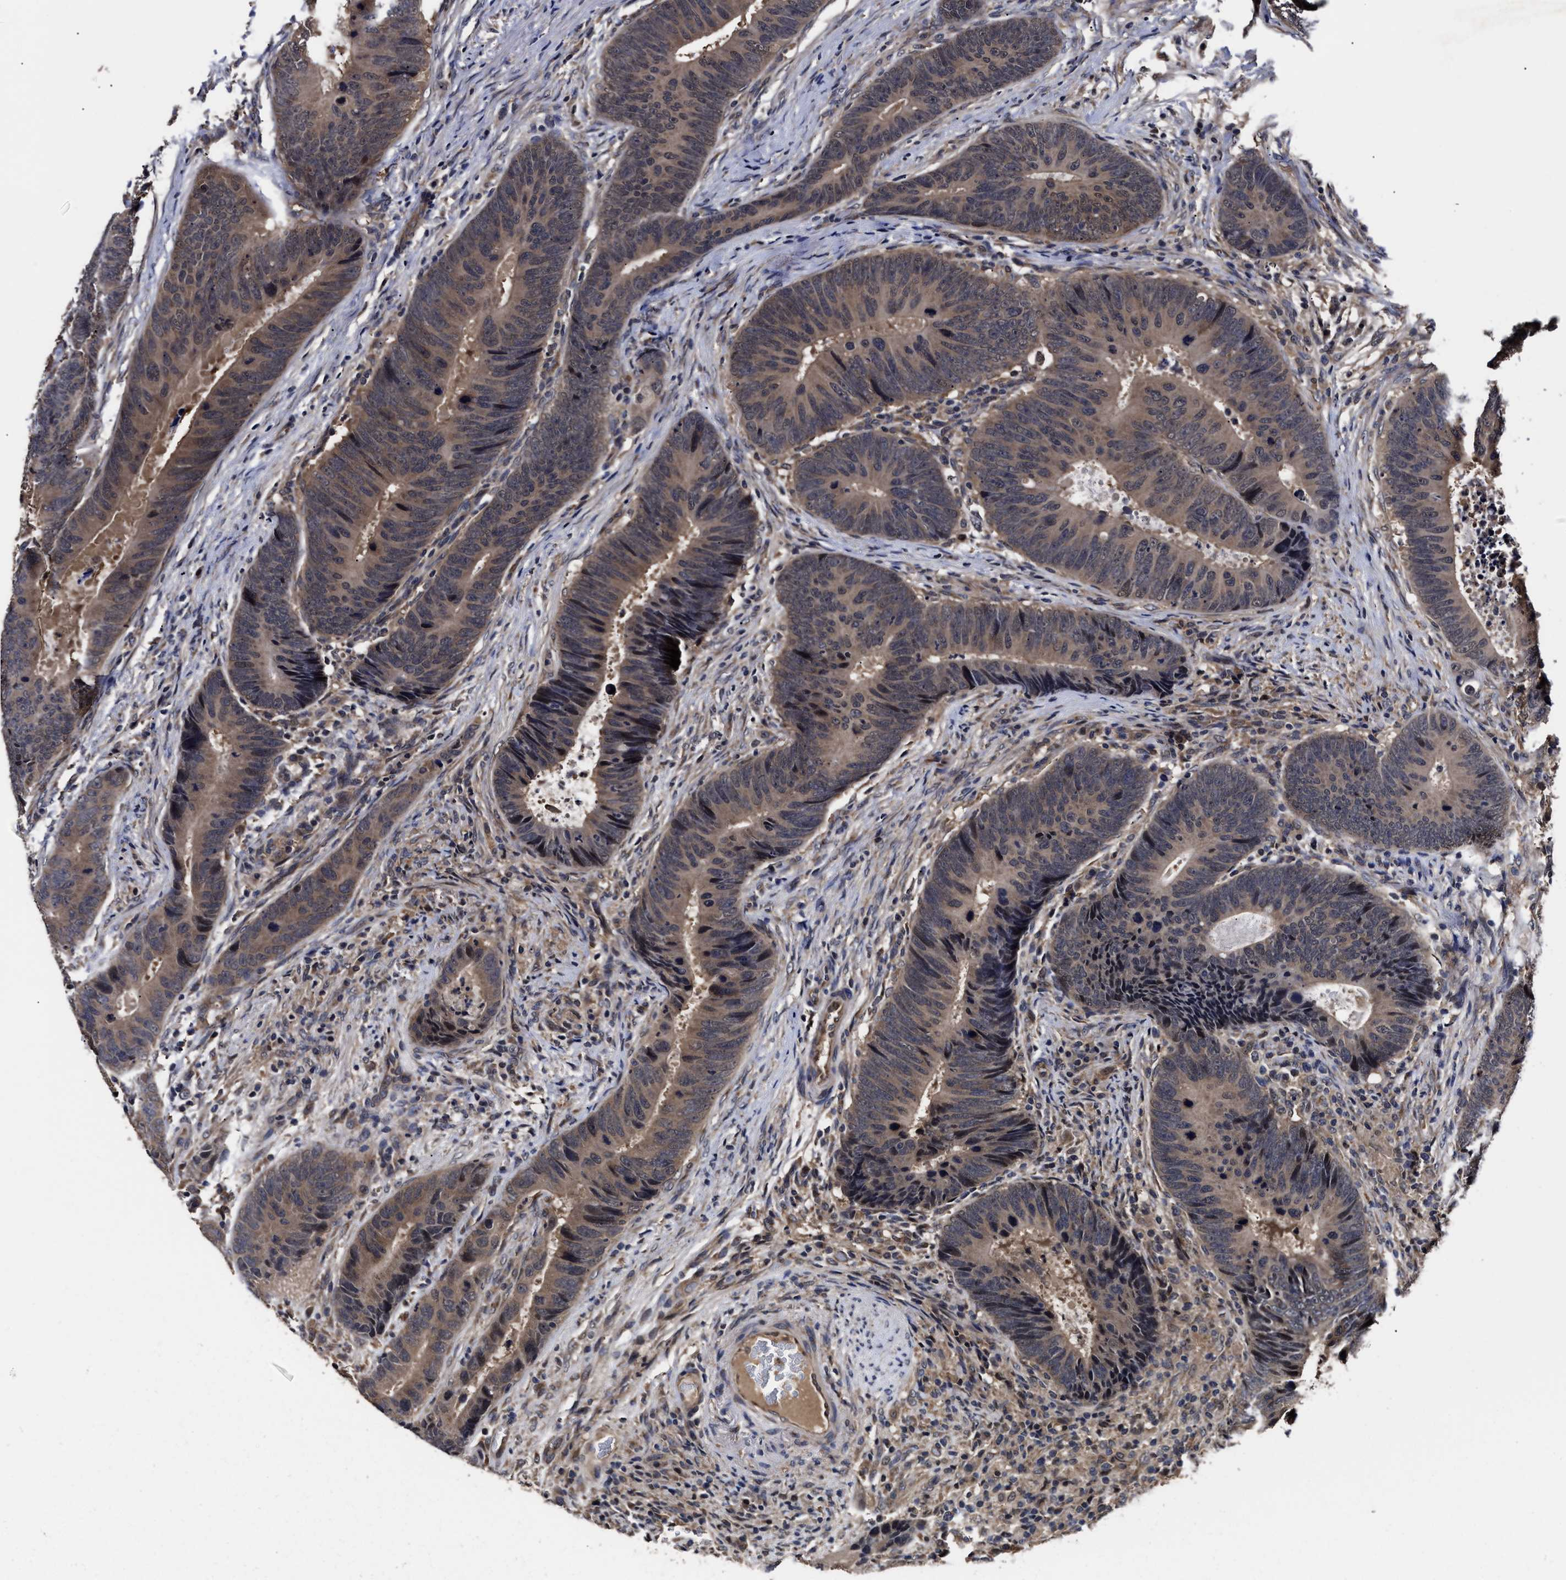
{"staining": {"intensity": "weak", "quantity": ">75%", "location": "cytoplasmic/membranous"}, "tissue": "colorectal cancer", "cell_type": "Tumor cells", "image_type": "cancer", "snomed": [{"axis": "morphology", "description": "Adenocarcinoma, NOS"}, {"axis": "topography", "description": "Colon"}], "caption": "Protein analysis of colorectal cancer (adenocarcinoma) tissue shows weak cytoplasmic/membranous staining in approximately >75% of tumor cells.", "gene": "SOCS5", "patient": {"sex": "male", "age": 56}}